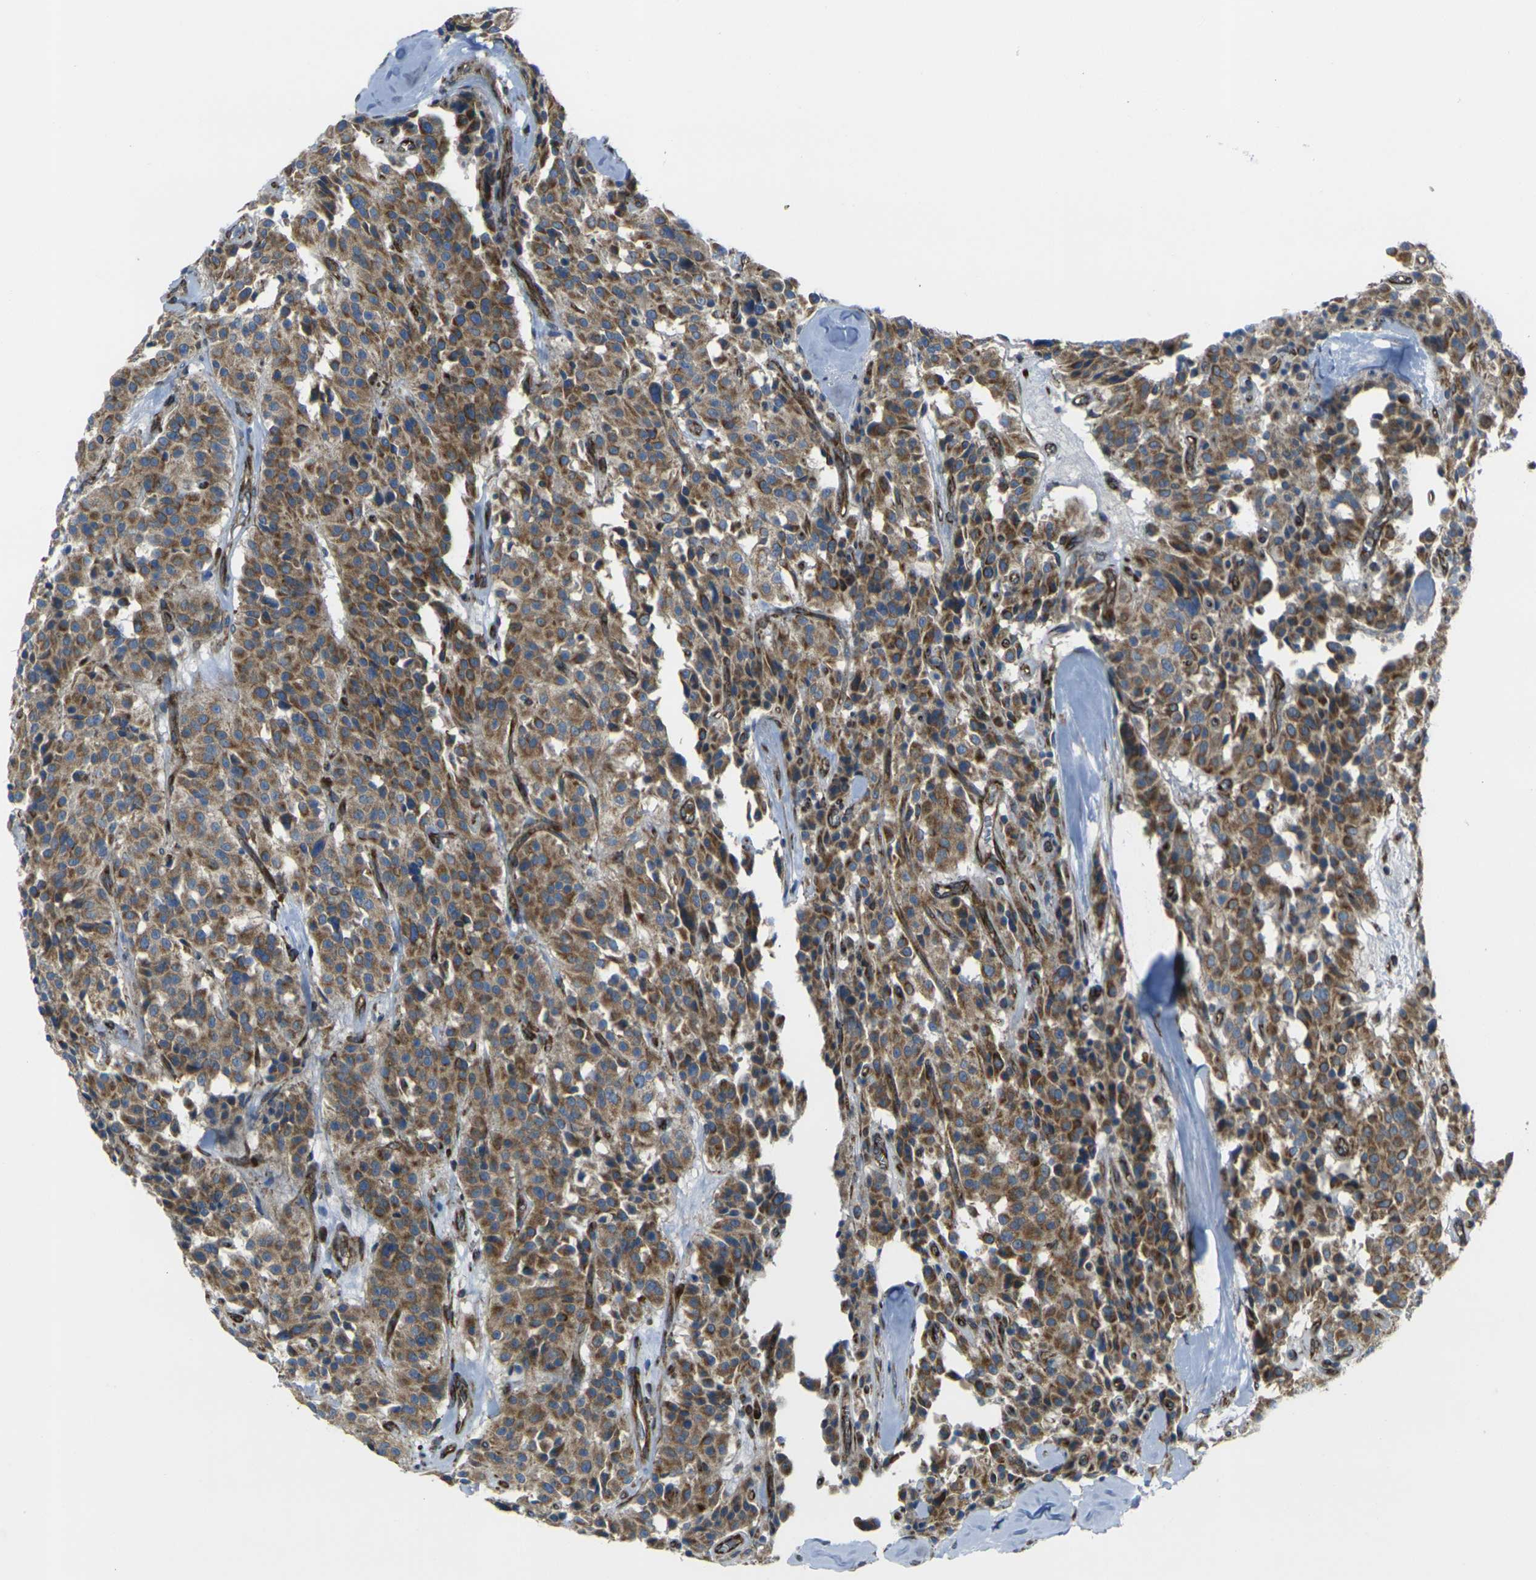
{"staining": {"intensity": "moderate", "quantity": ">75%", "location": "cytoplasmic/membranous"}, "tissue": "carcinoid", "cell_type": "Tumor cells", "image_type": "cancer", "snomed": [{"axis": "morphology", "description": "Carcinoid, malignant, NOS"}, {"axis": "topography", "description": "Lung"}], "caption": "Protein expression analysis of malignant carcinoid displays moderate cytoplasmic/membranous positivity in about >75% of tumor cells. (brown staining indicates protein expression, while blue staining denotes nuclei).", "gene": "CELSR2", "patient": {"sex": "male", "age": 30}}